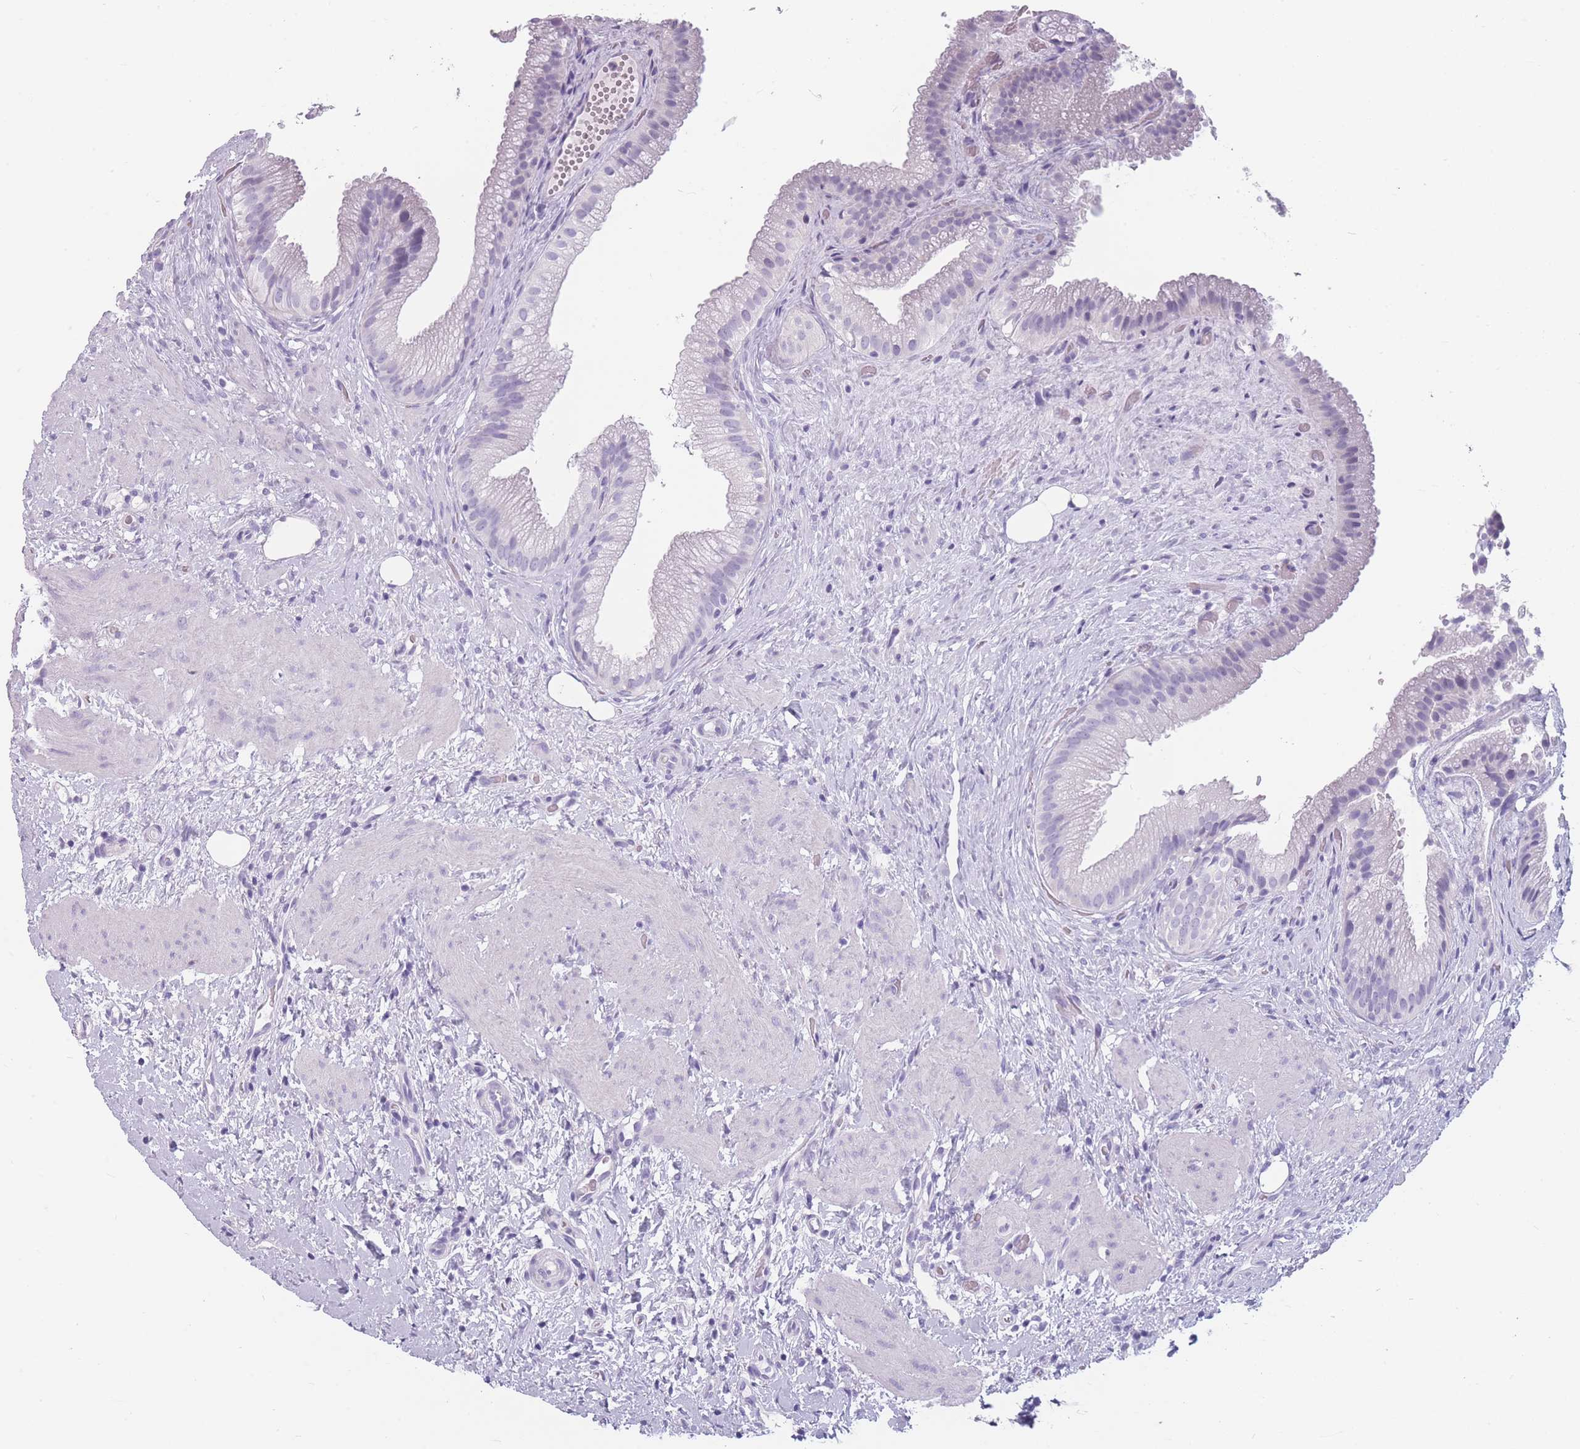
{"staining": {"intensity": "negative", "quantity": "none", "location": "none"}, "tissue": "gallbladder", "cell_type": "Glandular cells", "image_type": "normal", "snomed": [{"axis": "morphology", "description": "Normal tissue, NOS"}, {"axis": "topography", "description": "Gallbladder"}], "caption": "Immunohistochemical staining of unremarkable gallbladder demonstrates no significant expression in glandular cells. Brightfield microscopy of immunohistochemistry stained with DAB (3,3'-diaminobenzidine) (brown) and hematoxylin (blue), captured at high magnification.", "gene": "CCNO", "patient": {"sex": "female", "age": 64}}